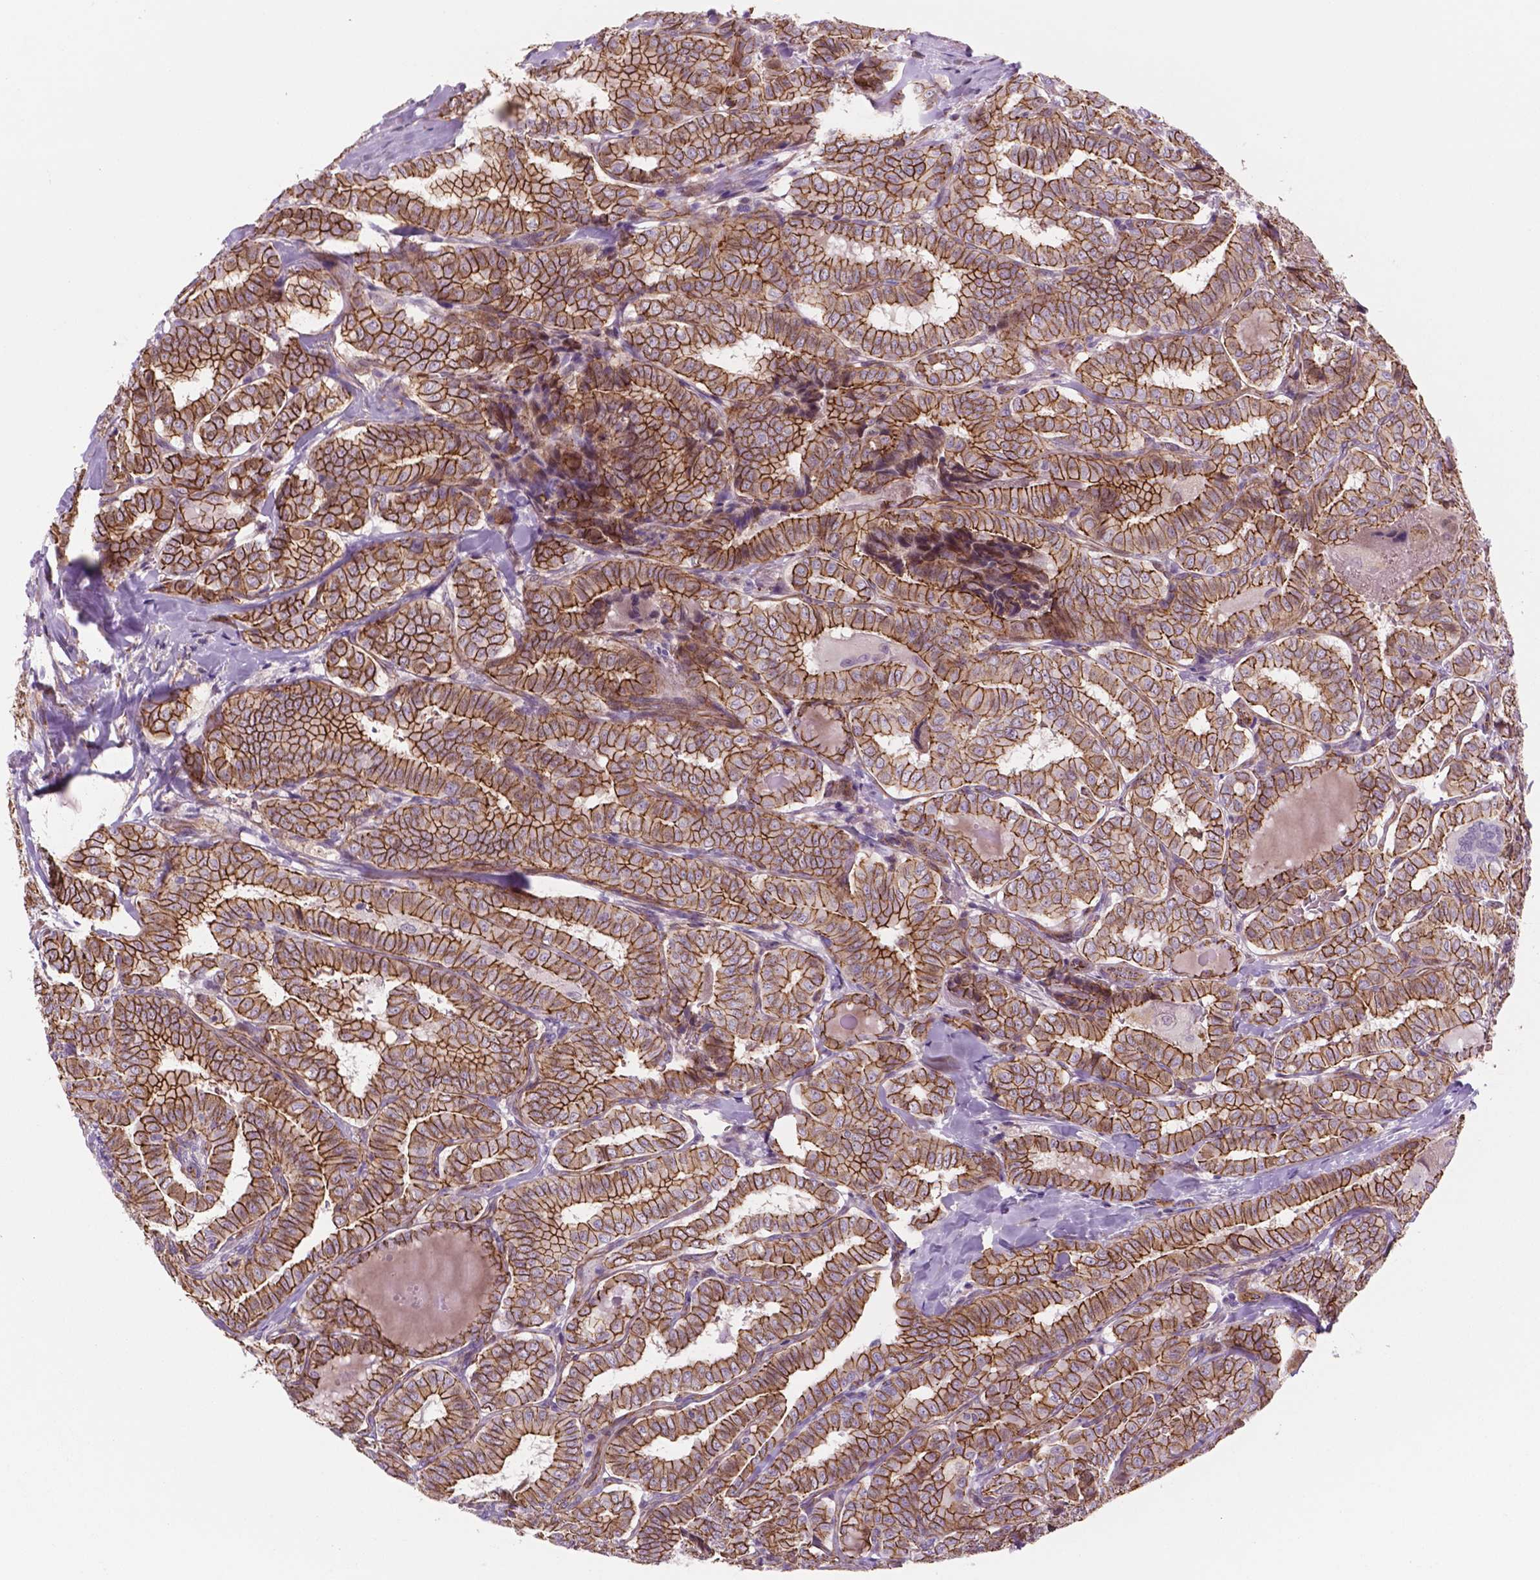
{"staining": {"intensity": "moderate", "quantity": ">75%", "location": "cytoplasmic/membranous"}, "tissue": "thyroid cancer", "cell_type": "Tumor cells", "image_type": "cancer", "snomed": [{"axis": "morphology", "description": "Papillary adenocarcinoma, NOS"}, {"axis": "morphology", "description": "Papillary adenoma metastatic"}, {"axis": "topography", "description": "Thyroid gland"}], "caption": "Immunohistochemical staining of thyroid papillary adenocarcinoma displays moderate cytoplasmic/membranous protein expression in approximately >75% of tumor cells. The staining was performed using DAB (3,3'-diaminobenzidine), with brown indicating positive protein expression. Nuclei are stained blue with hematoxylin.", "gene": "RND3", "patient": {"sex": "female", "age": 50}}